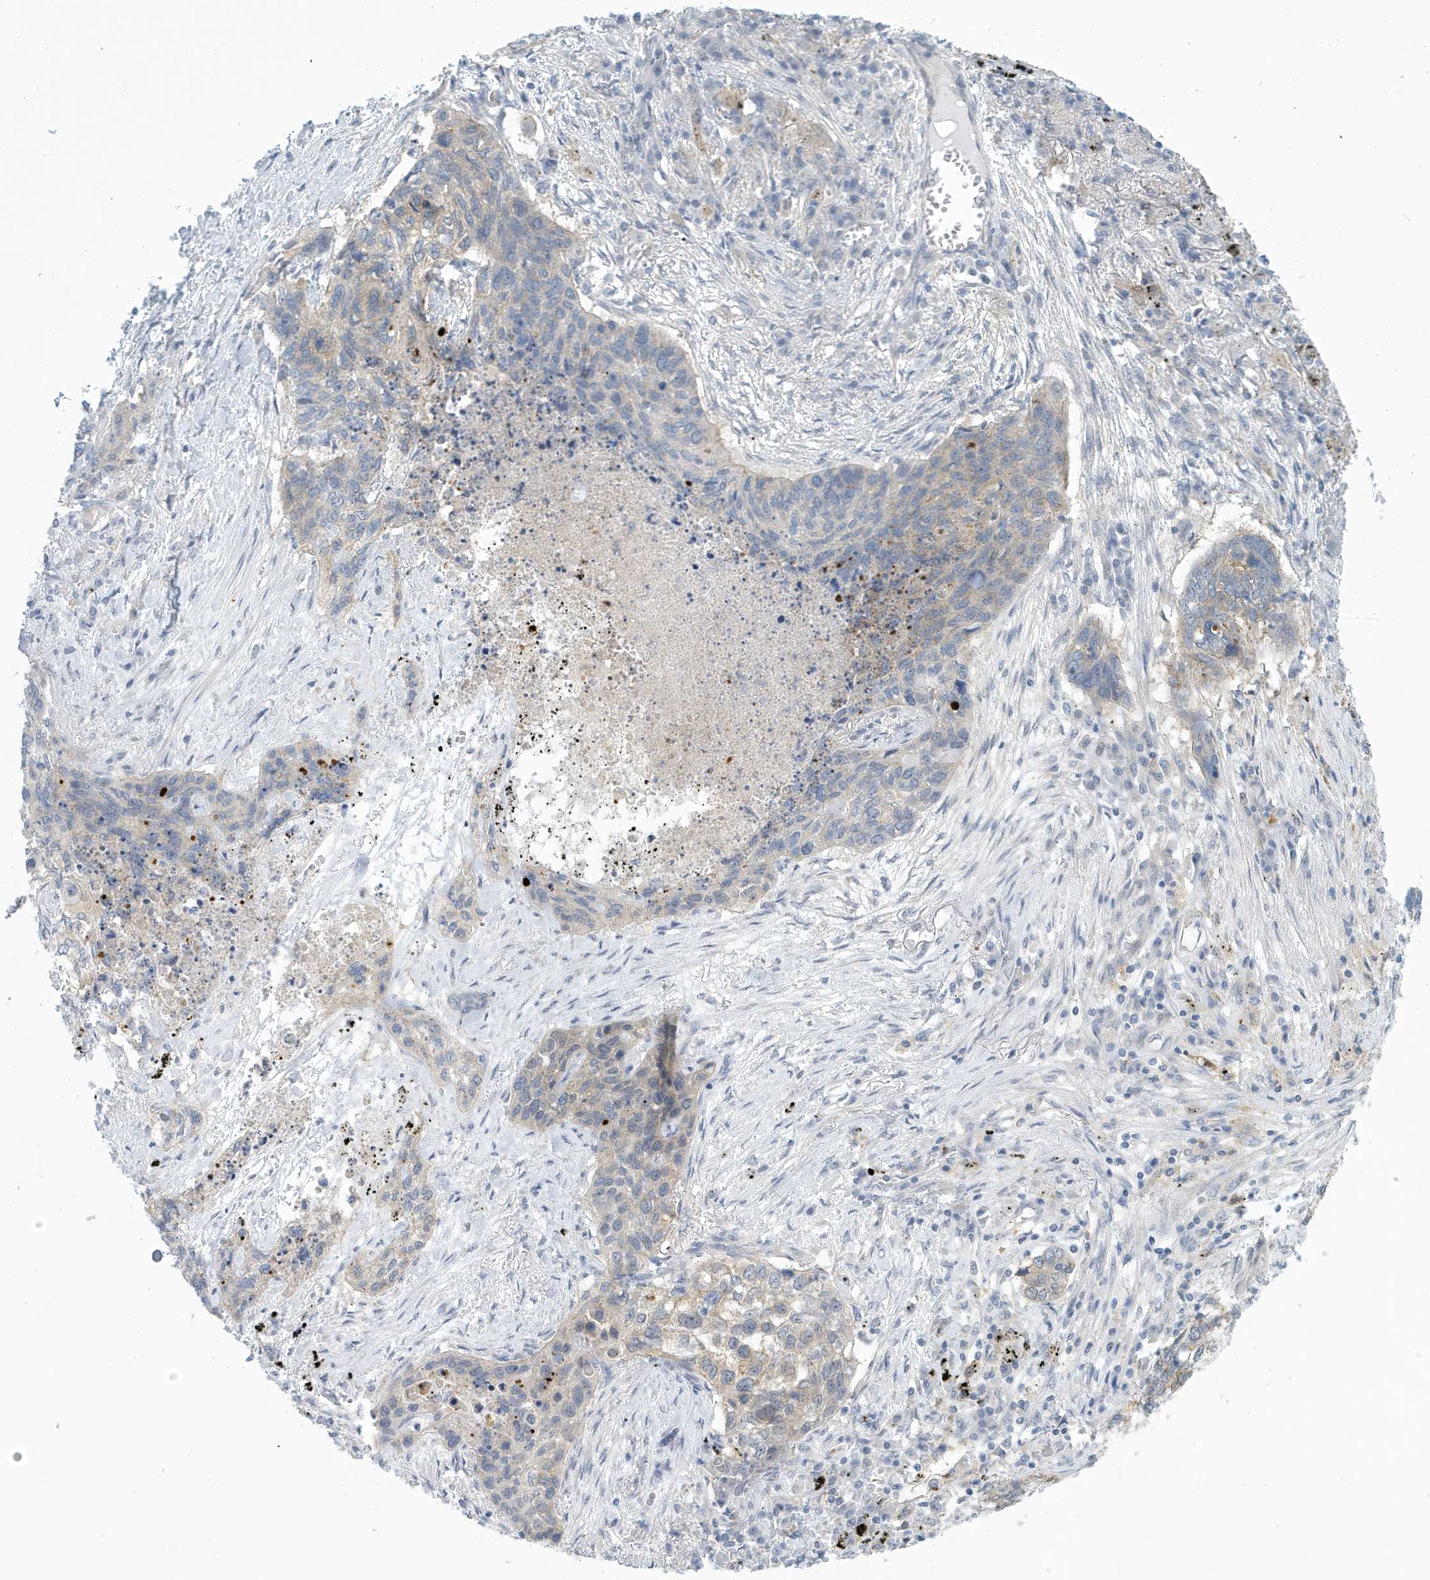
{"staining": {"intensity": "negative", "quantity": "none", "location": "none"}, "tissue": "lung cancer", "cell_type": "Tumor cells", "image_type": "cancer", "snomed": [{"axis": "morphology", "description": "Squamous cell carcinoma, NOS"}, {"axis": "topography", "description": "Lung"}], "caption": "The photomicrograph shows no significant staining in tumor cells of squamous cell carcinoma (lung).", "gene": "VTA1", "patient": {"sex": "female", "age": 63}}